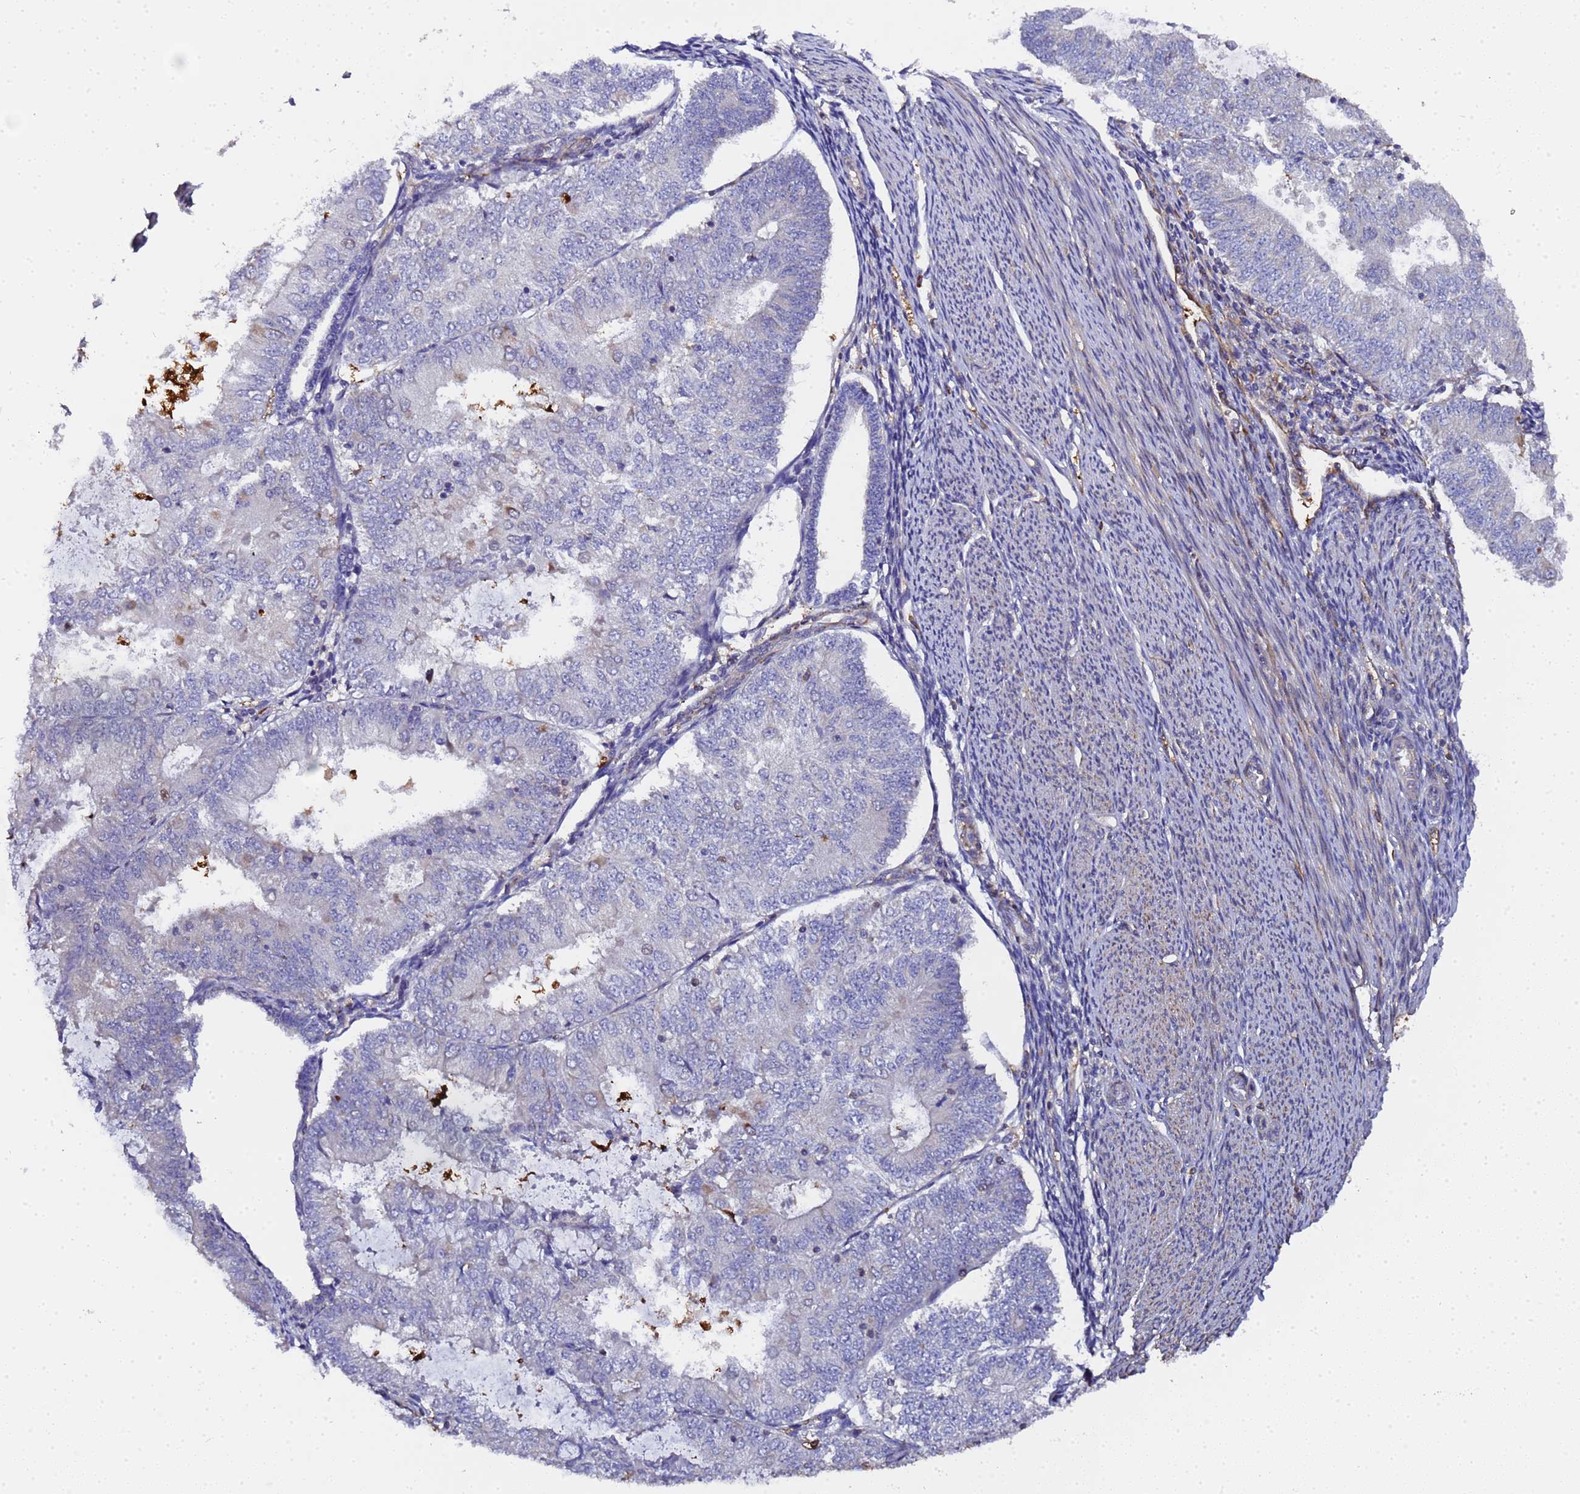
{"staining": {"intensity": "negative", "quantity": "none", "location": "none"}, "tissue": "endometrial cancer", "cell_type": "Tumor cells", "image_type": "cancer", "snomed": [{"axis": "morphology", "description": "Adenocarcinoma, NOS"}, {"axis": "topography", "description": "Endometrium"}], "caption": "Human endometrial cancer (adenocarcinoma) stained for a protein using immunohistochemistry (IHC) demonstrates no staining in tumor cells.", "gene": "MOCS1", "patient": {"sex": "female", "age": 57}}